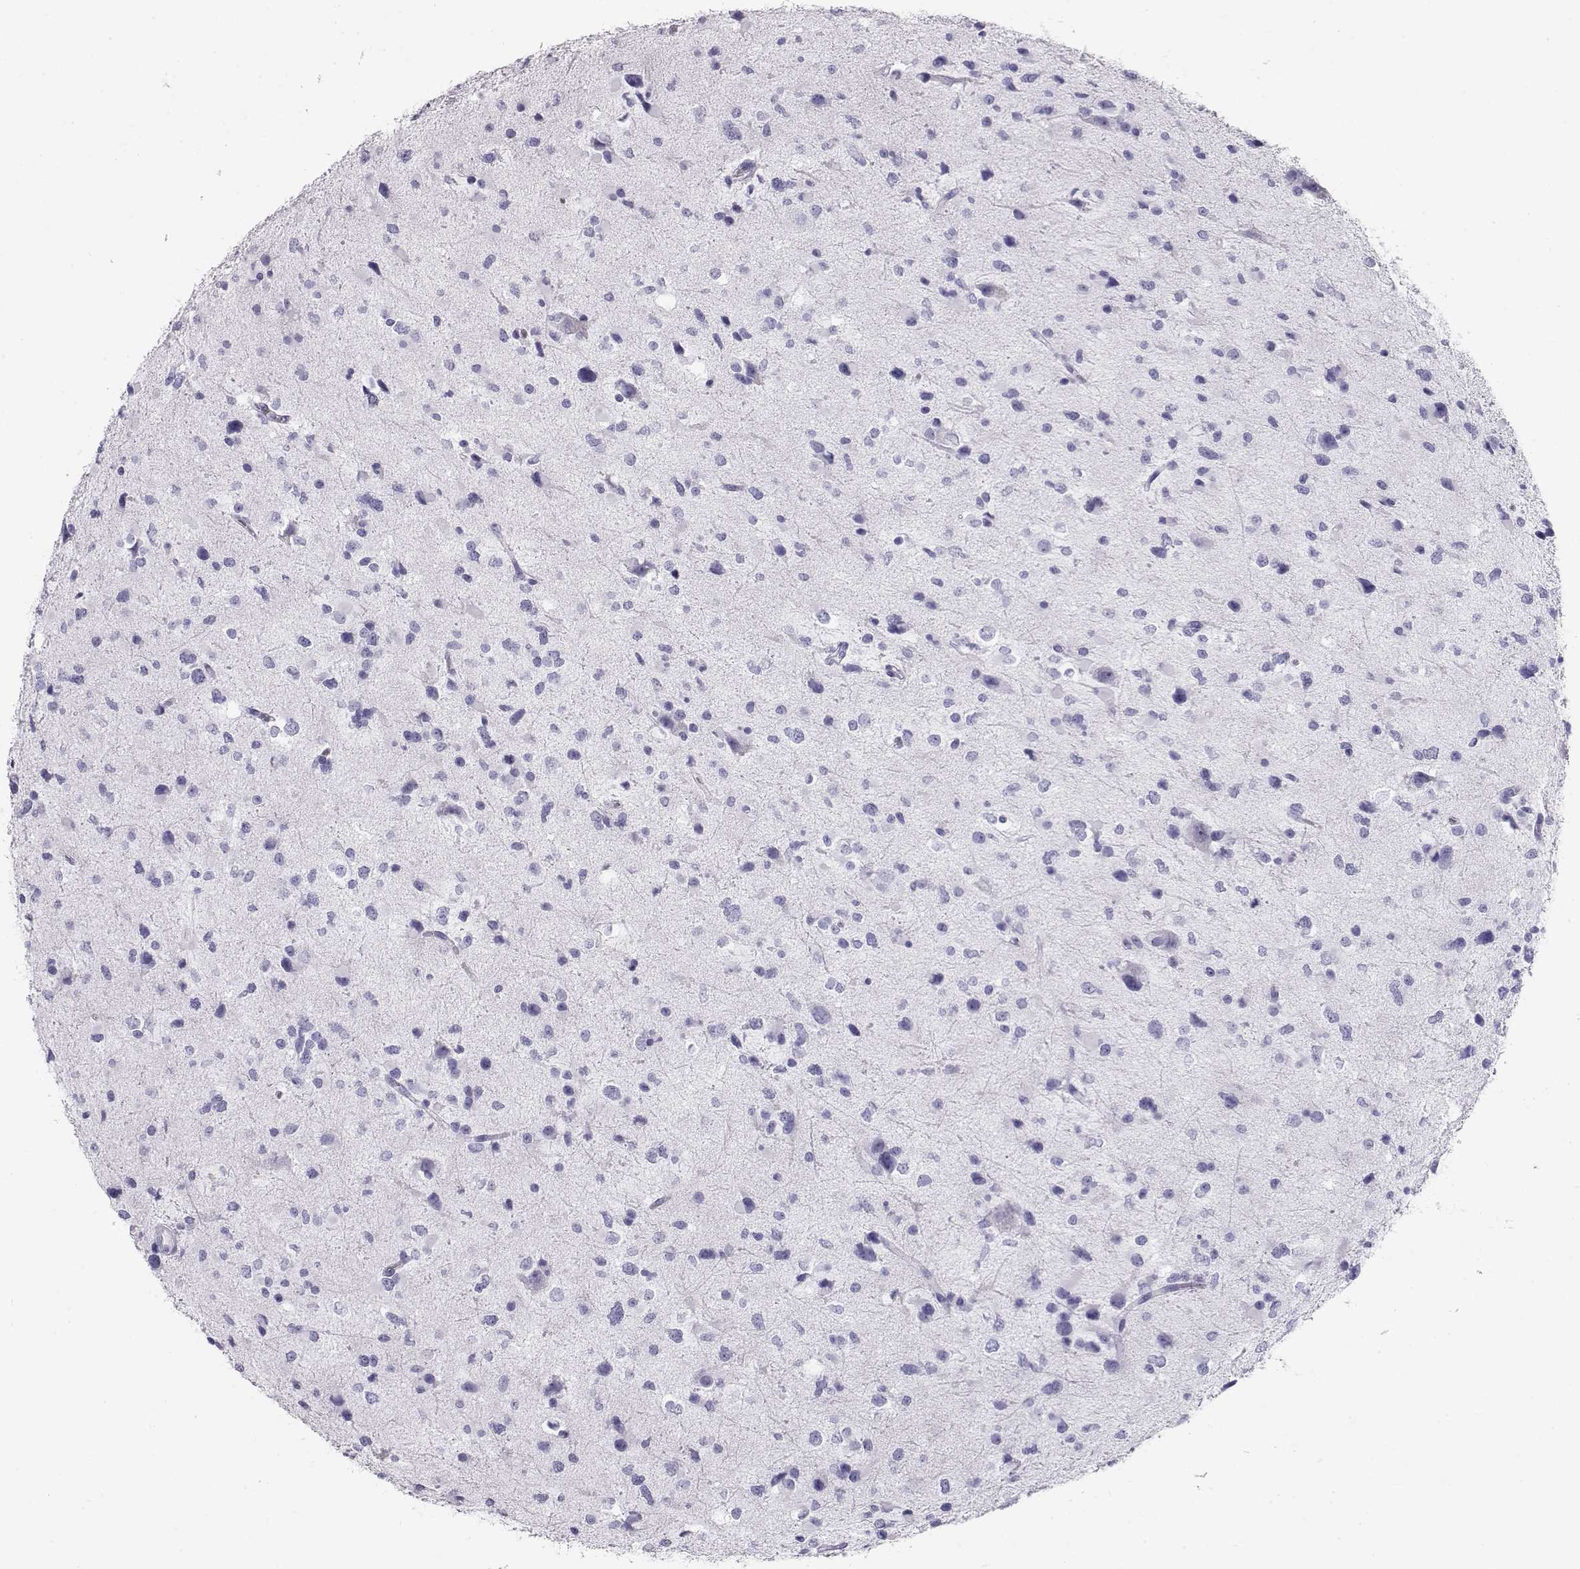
{"staining": {"intensity": "negative", "quantity": "none", "location": "none"}, "tissue": "glioma", "cell_type": "Tumor cells", "image_type": "cancer", "snomed": [{"axis": "morphology", "description": "Glioma, malignant, Low grade"}, {"axis": "topography", "description": "Brain"}], "caption": "Glioma stained for a protein using immunohistochemistry (IHC) exhibits no expression tumor cells.", "gene": "RD3", "patient": {"sex": "female", "age": 32}}